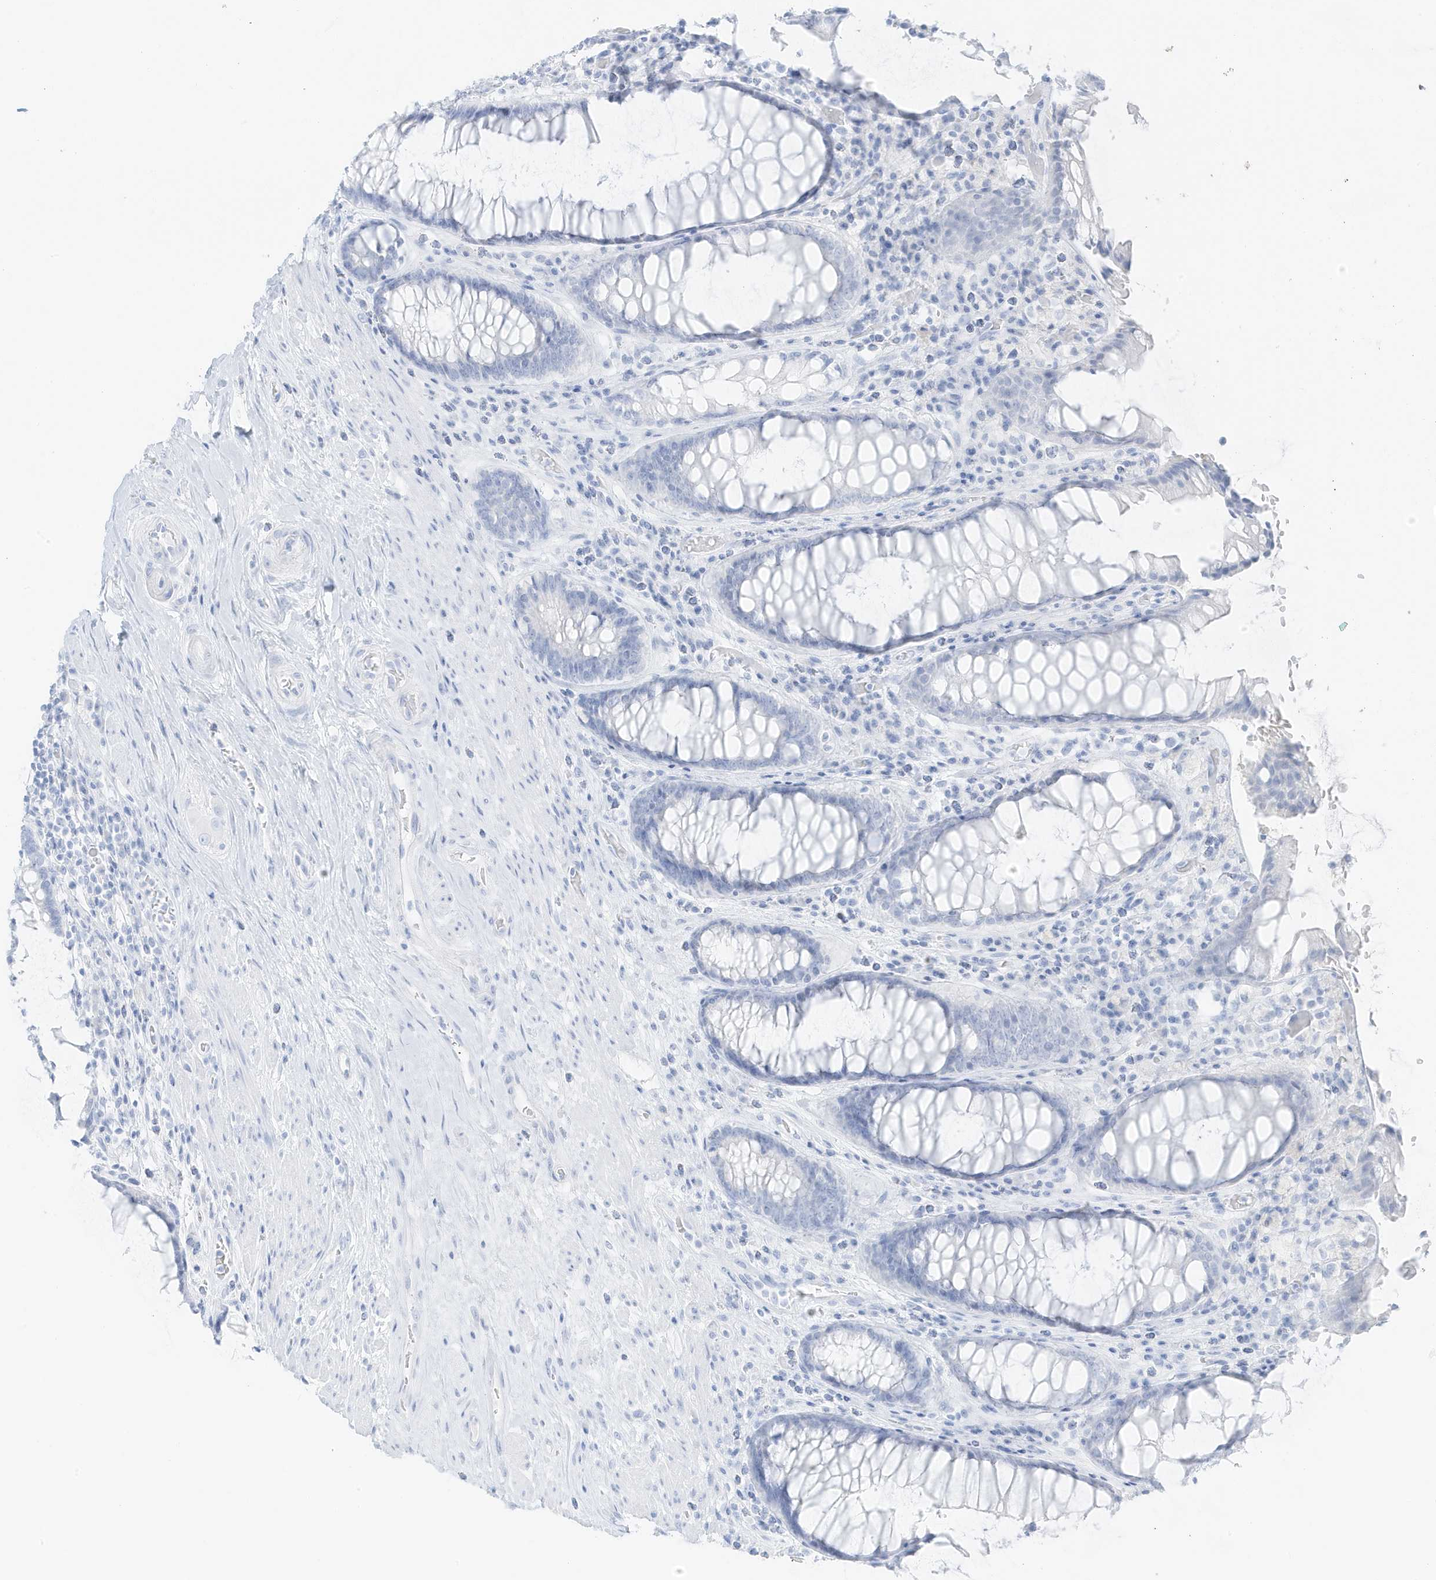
{"staining": {"intensity": "negative", "quantity": "none", "location": "none"}, "tissue": "rectum", "cell_type": "Glandular cells", "image_type": "normal", "snomed": [{"axis": "morphology", "description": "Normal tissue, NOS"}, {"axis": "topography", "description": "Rectum"}], "caption": "This is an immunohistochemistry histopathology image of unremarkable human rectum. There is no staining in glandular cells.", "gene": "SLC22A13", "patient": {"sex": "male", "age": 64}}